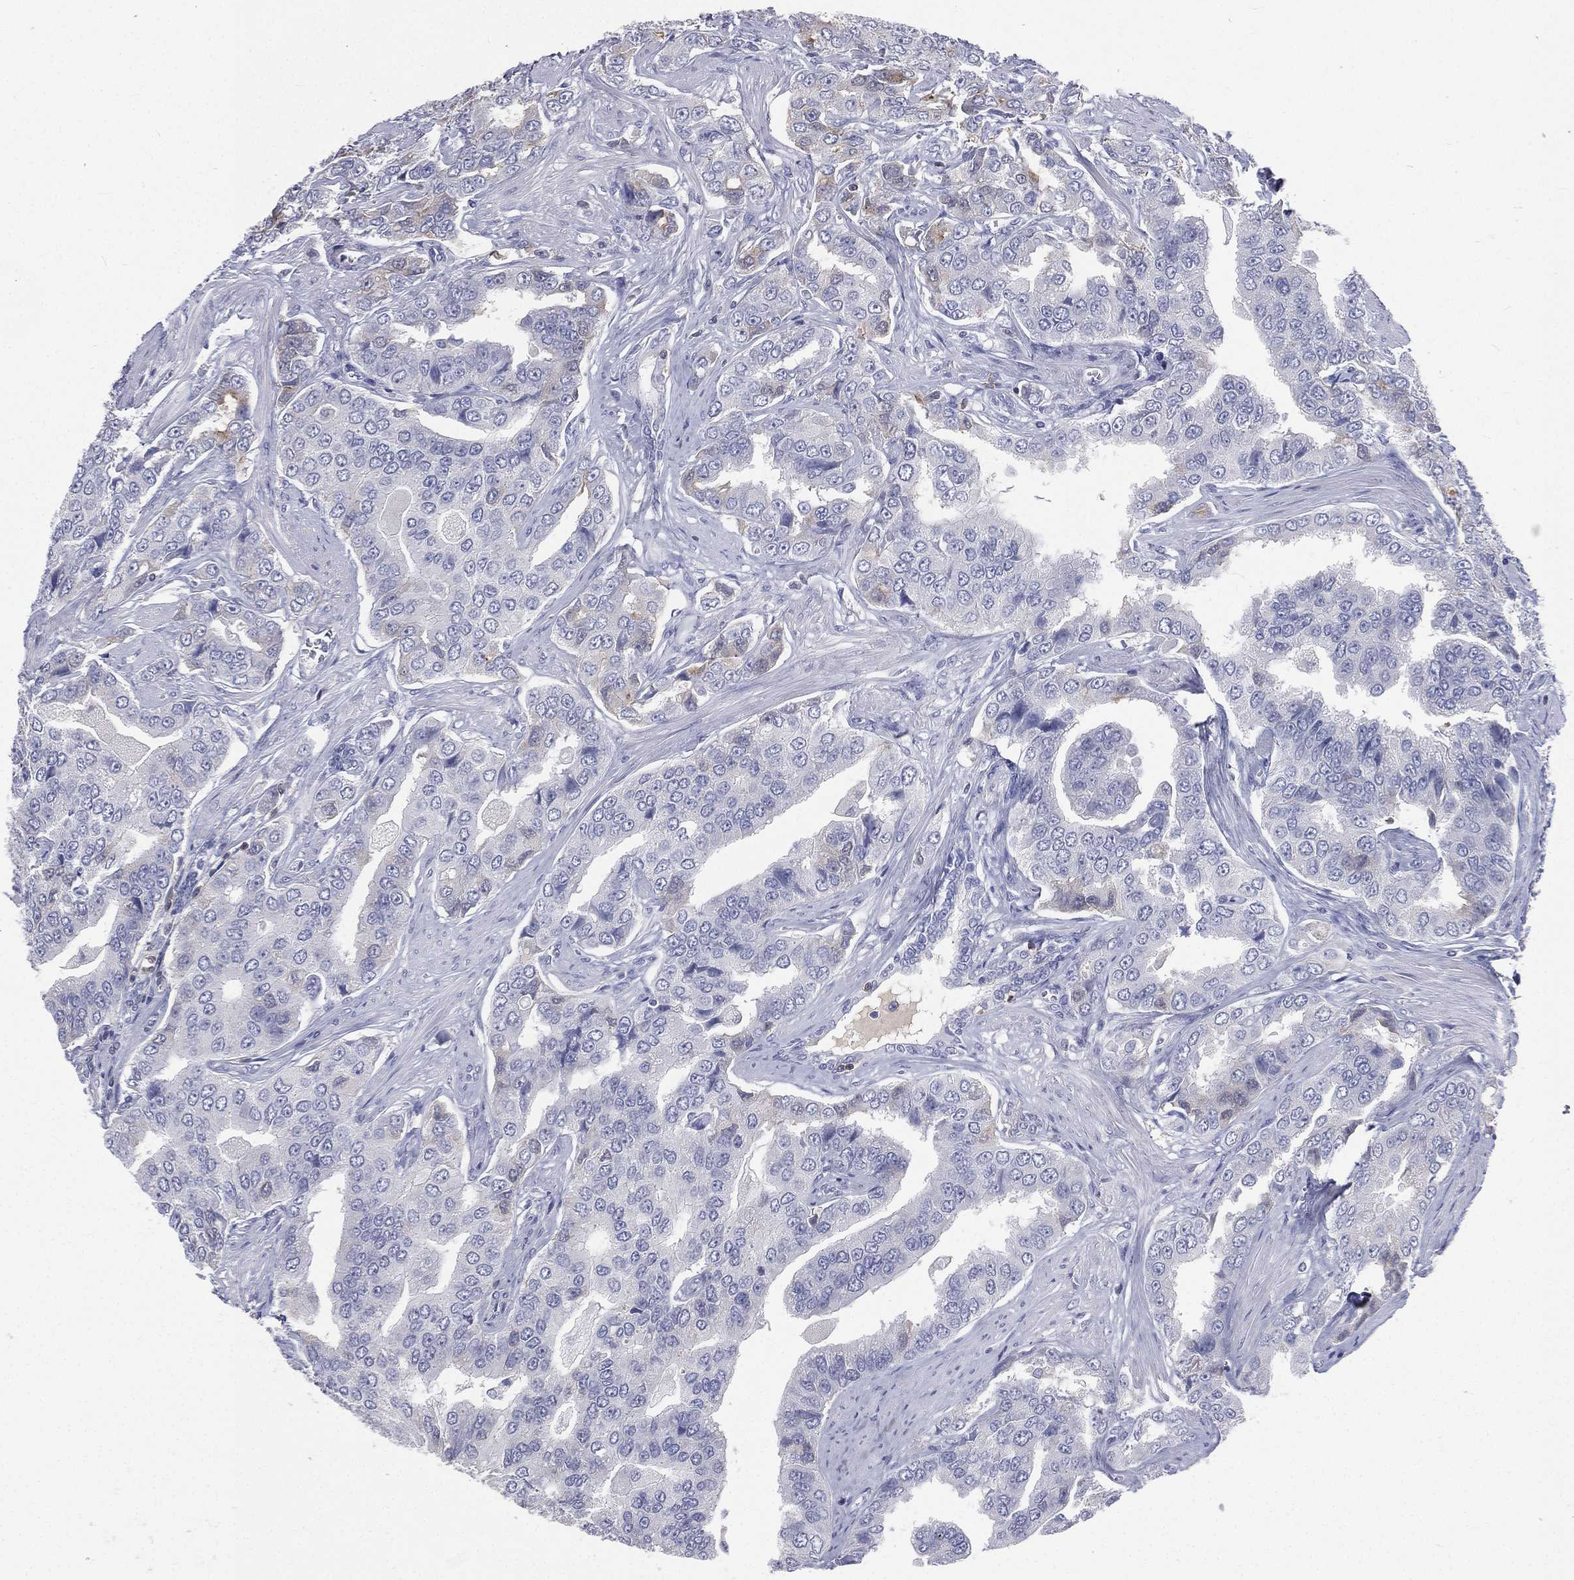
{"staining": {"intensity": "negative", "quantity": "none", "location": "none"}, "tissue": "prostate cancer", "cell_type": "Tumor cells", "image_type": "cancer", "snomed": [{"axis": "morphology", "description": "Adenocarcinoma, NOS"}, {"axis": "topography", "description": "Prostate and seminal vesicle, NOS"}, {"axis": "topography", "description": "Prostate"}], "caption": "The histopathology image reveals no staining of tumor cells in adenocarcinoma (prostate).", "gene": "CD3D", "patient": {"sex": "male", "age": 69}}